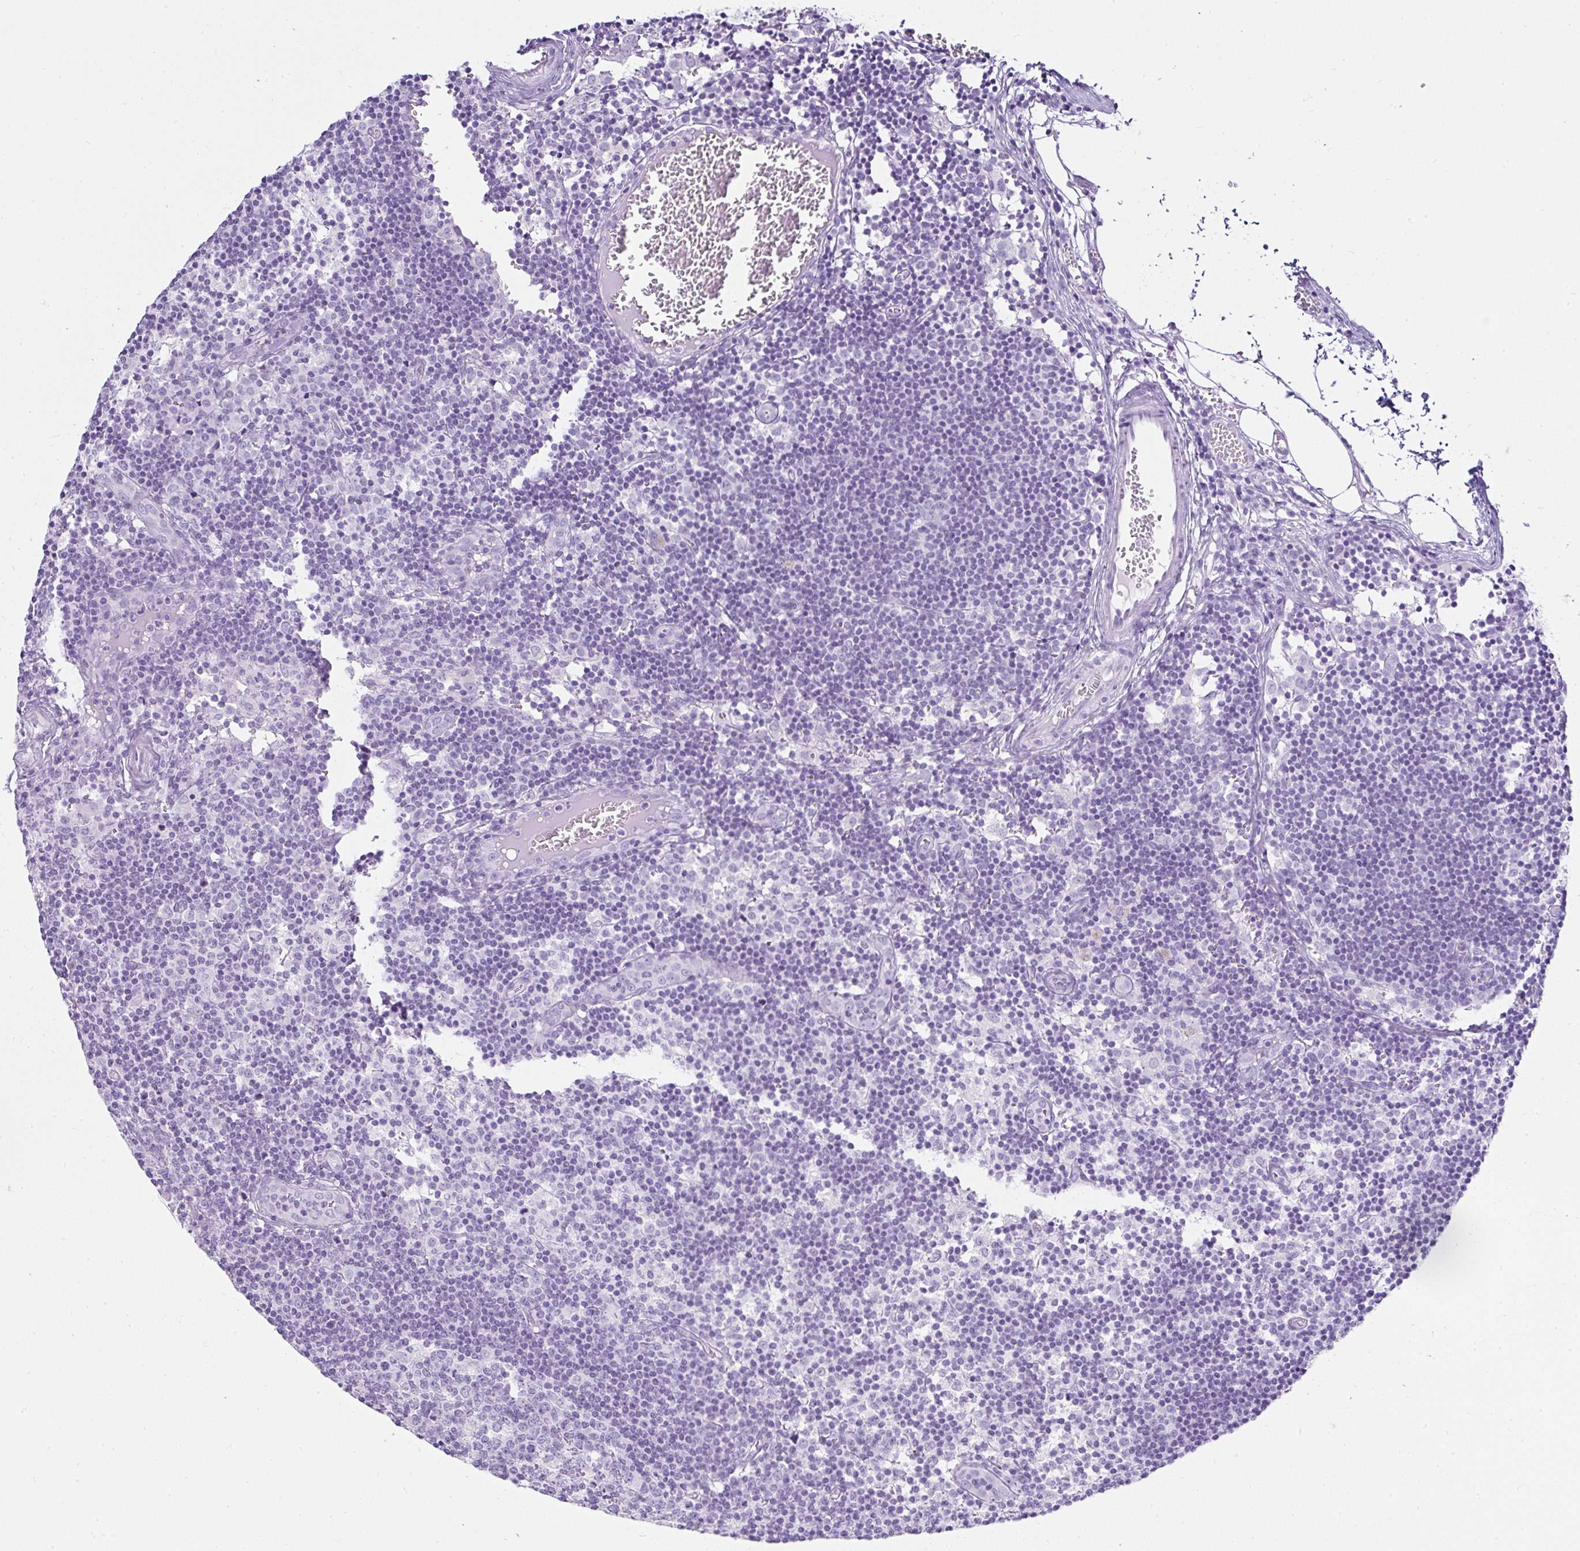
{"staining": {"intensity": "negative", "quantity": "none", "location": "none"}, "tissue": "lymph node", "cell_type": "Germinal center cells", "image_type": "normal", "snomed": [{"axis": "morphology", "description": "Normal tissue, NOS"}, {"axis": "topography", "description": "Lymph node"}], "caption": "Immunohistochemistry (IHC) photomicrograph of normal lymph node stained for a protein (brown), which demonstrates no staining in germinal center cells. (DAB immunohistochemistry with hematoxylin counter stain).", "gene": "SERPINB3", "patient": {"sex": "female", "age": 45}}